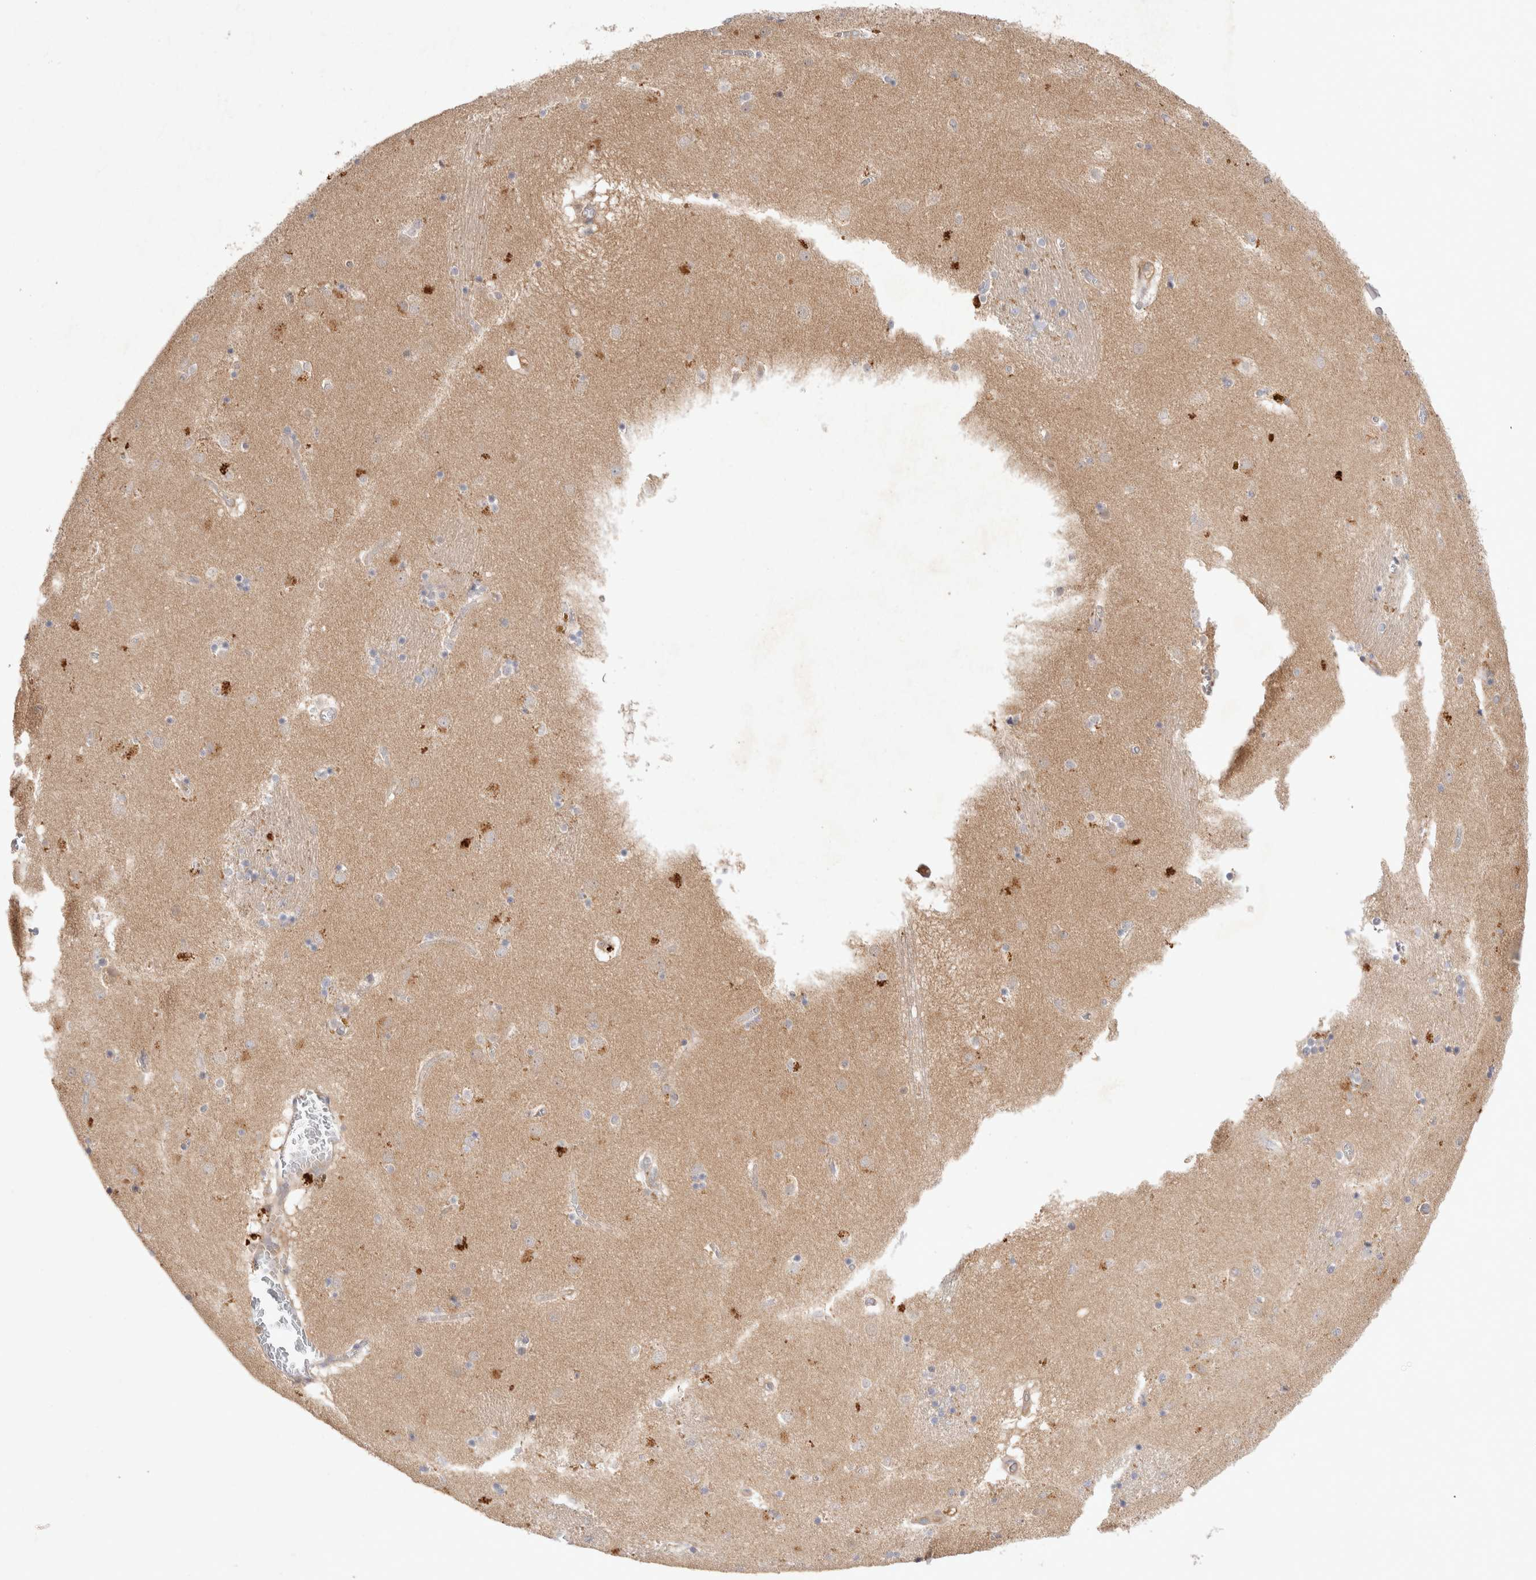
{"staining": {"intensity": "weak", "quantity": "25%-75%", "location": "cytoplasmic/membranous"}, "tissue": "caudate", "cell_type": "Glial cells", "image_type": "normal", "snomed": [{"axis": "morphology", "description": "Normal tissue, NOS"}, {"axis": "topography", "description": "Lateral ventricle wall"}], "caption": "Glial cells show low levels of weak cytoplasmic/membranous expression in approximately 25%-75% of cells in normal human caudate. The staining is performed using DAB brown chromogen to label protein expression. The nuclei are counter-stained blue using hematoxylin.", "gene": "HTT", "patient": {"sex": "male", "age": 70}}